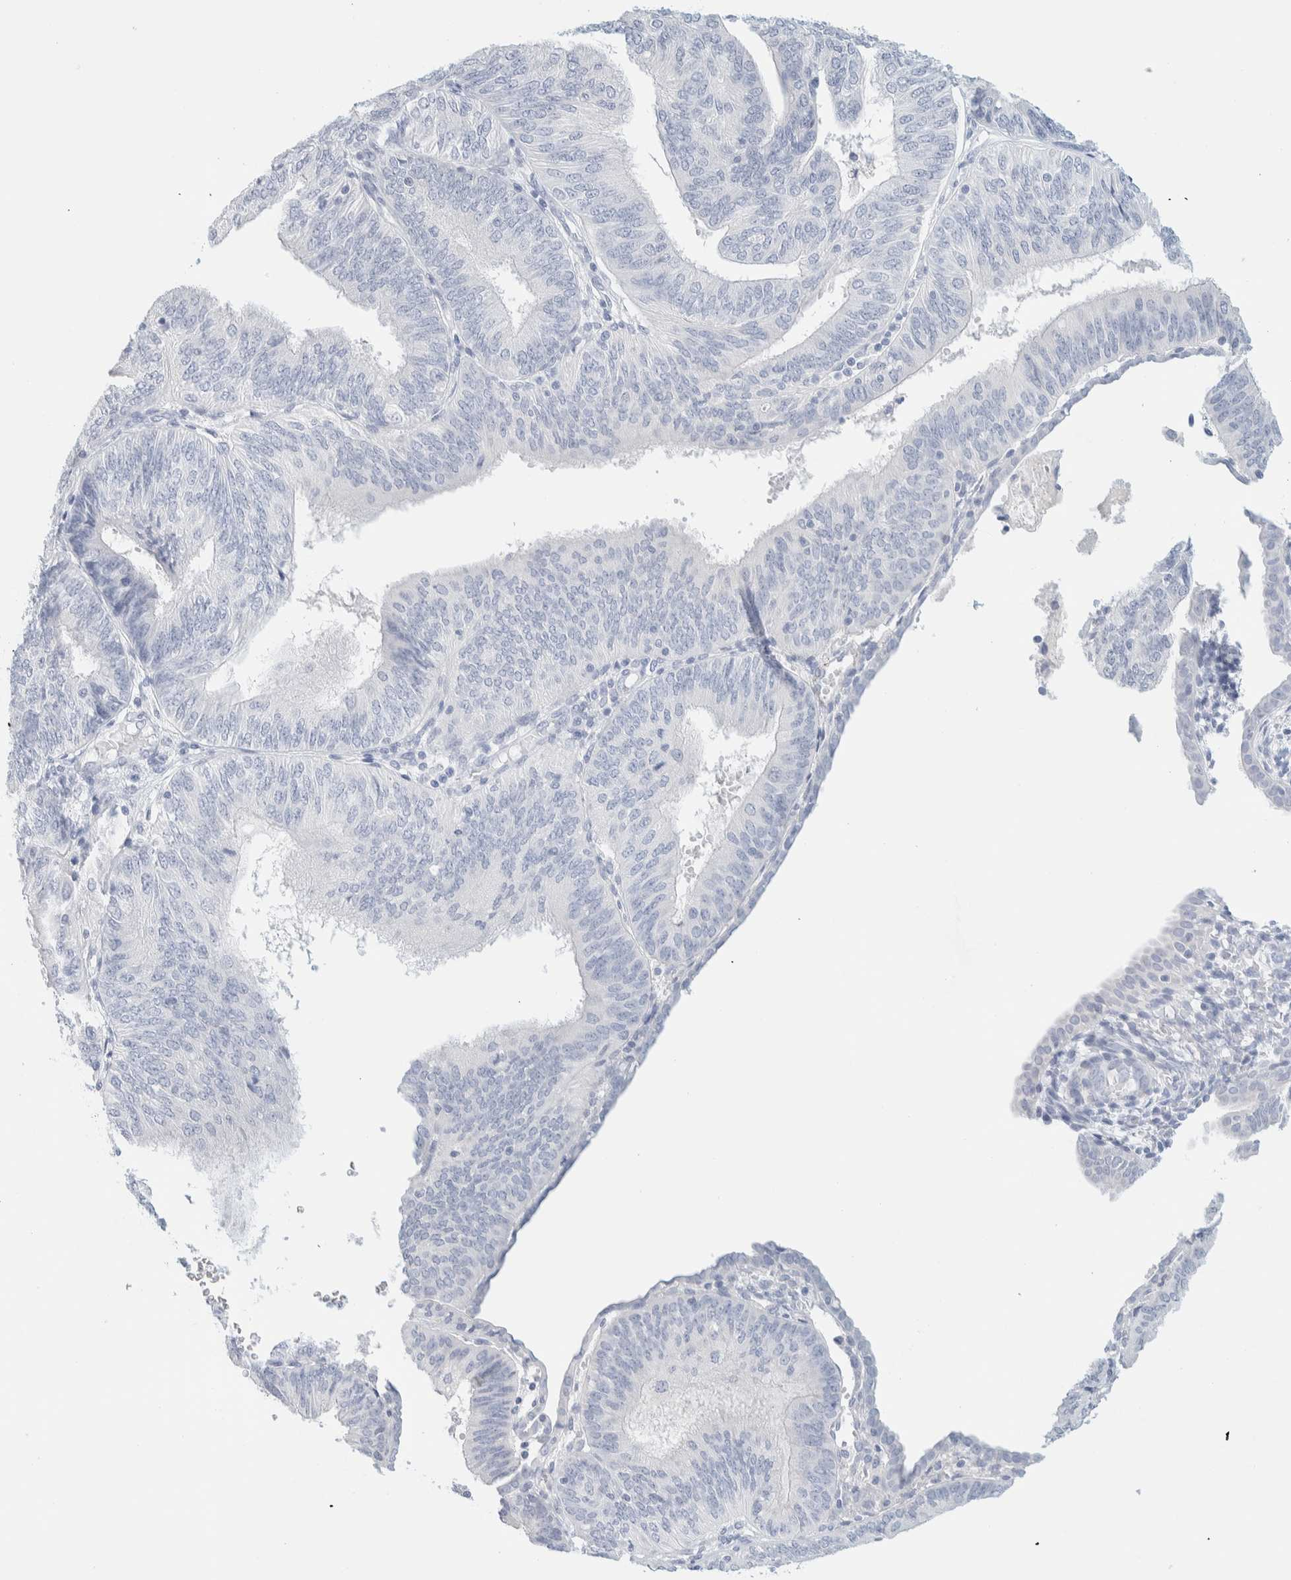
{"staining": {"intensity": "negative", "quantity": "none", "location": "none"}, "tissue": "endometrial cancer", "cell_type": "Tumor cells", "image_type": "cancer", "snomed": [{"axis": "morphology", "description": "Adenocarcinoma, NOS"}, {"axis": "topography", "description": "Endometrium"}], "caption": "Immunohistochemistry histopathology image of neoplastic tissue: human endometrial cancer (adenocarcinoma) stained with DAB displays no significant protein positivity in tumor cells.", "gene": "AFMID", "patient": {"sex": "female", "age": 58}}